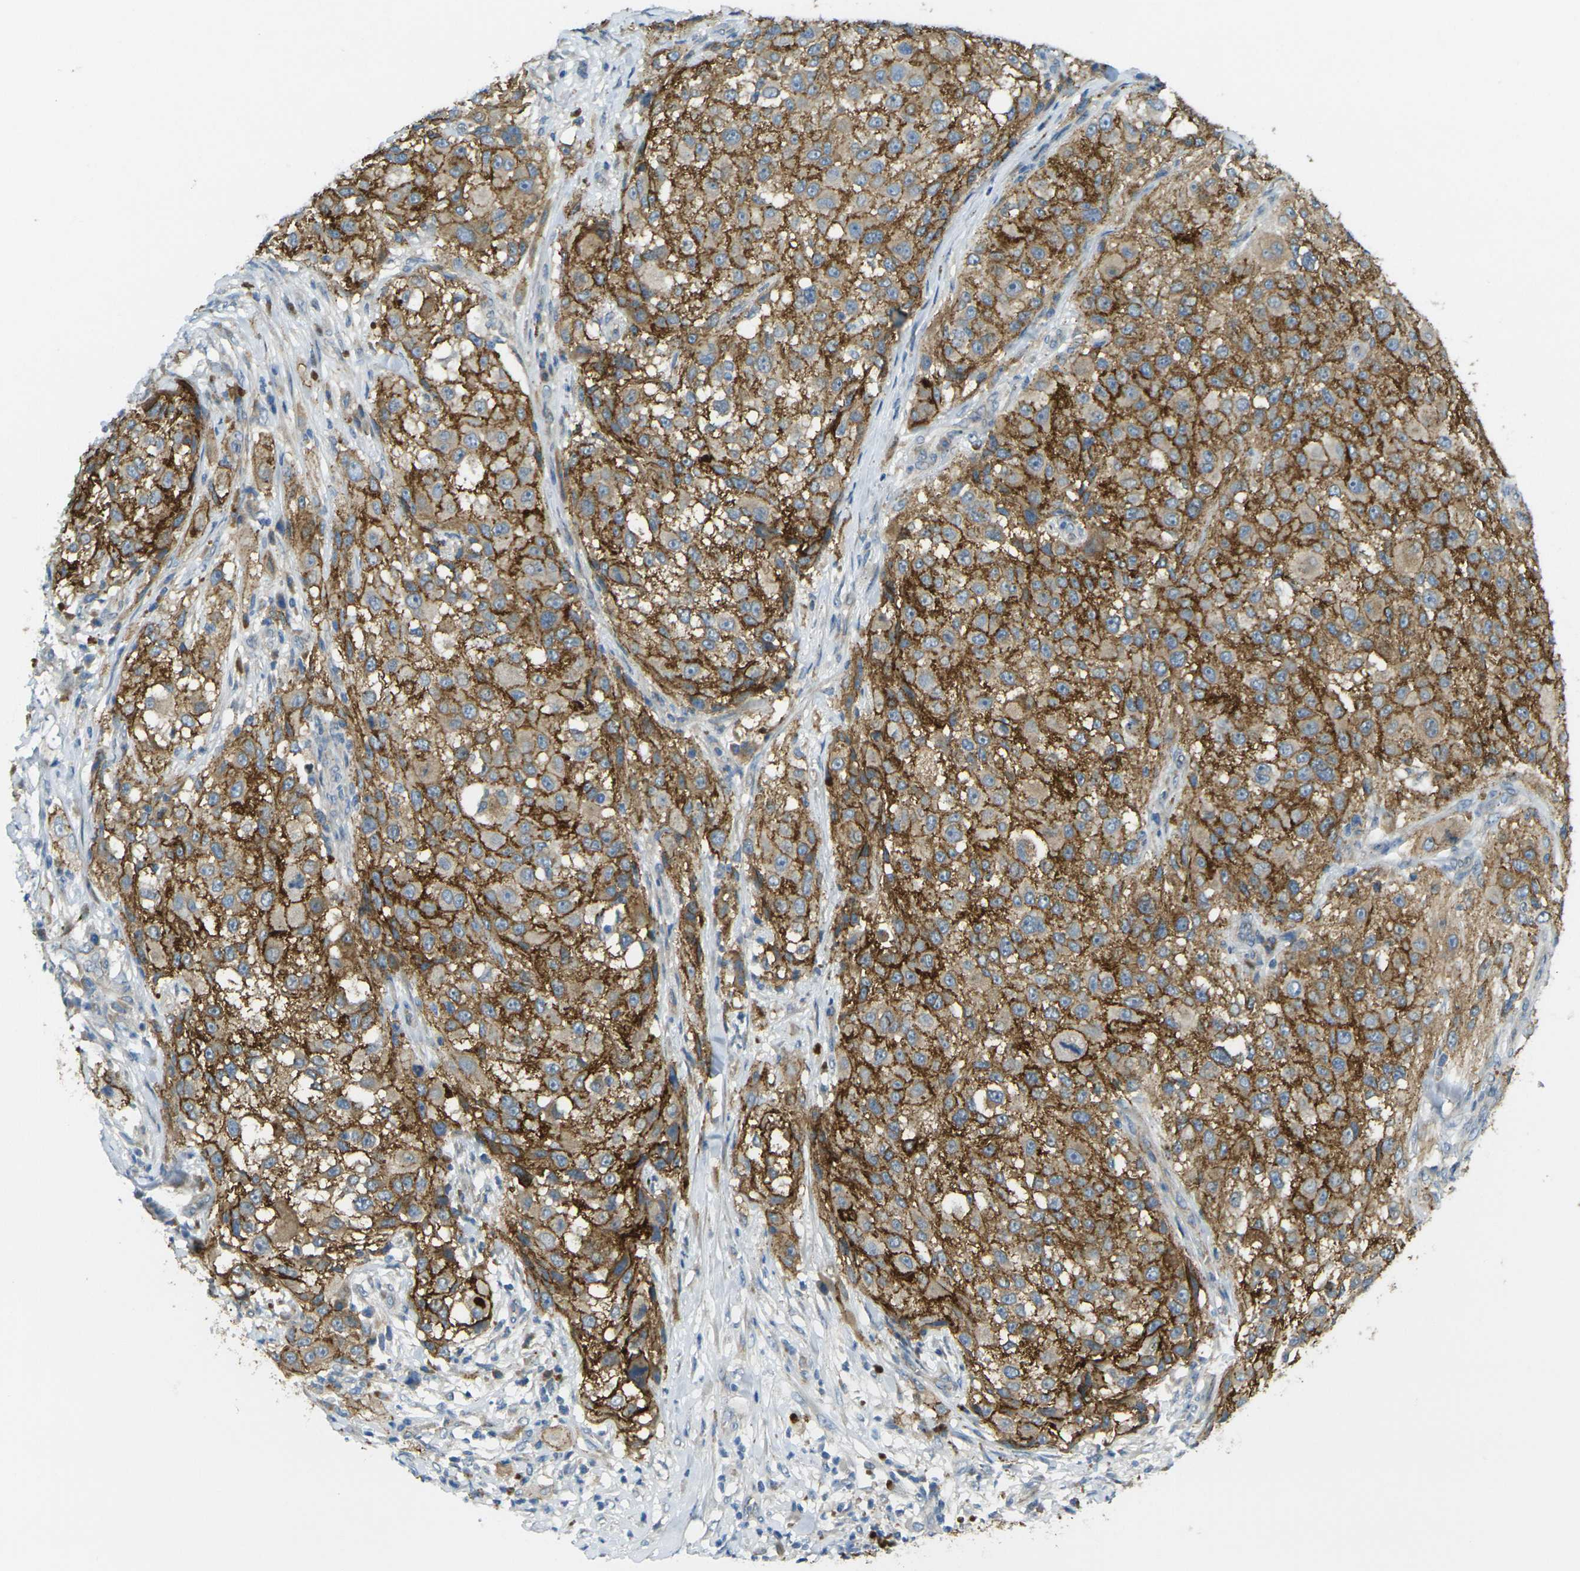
{"staining": {"intensity": "moderate", "quantity": ">75%", "location": "cytoplasmic/membranous"}, "tissue": "melanoma", "cell_type": "Tumor cells", "image_type": "cancer", "snomed": [{"axis": "morphology", "description": "Necrosis, NOS"}, {"axis": "morphology", "description": "Malignant melanoma, NOS"}, {"axis": "topography", "description": "Skin"}], "caption": "Immunohistochemistry (IHC) histopathology image of malignant melanoma stained for a protein (brown), which displays medium levels of moderate cytoplasmic/membranous expression in about >75% of tumor cells.", "gene": "RHBDD1", "patient": {"sex": "female", "age": 87}}